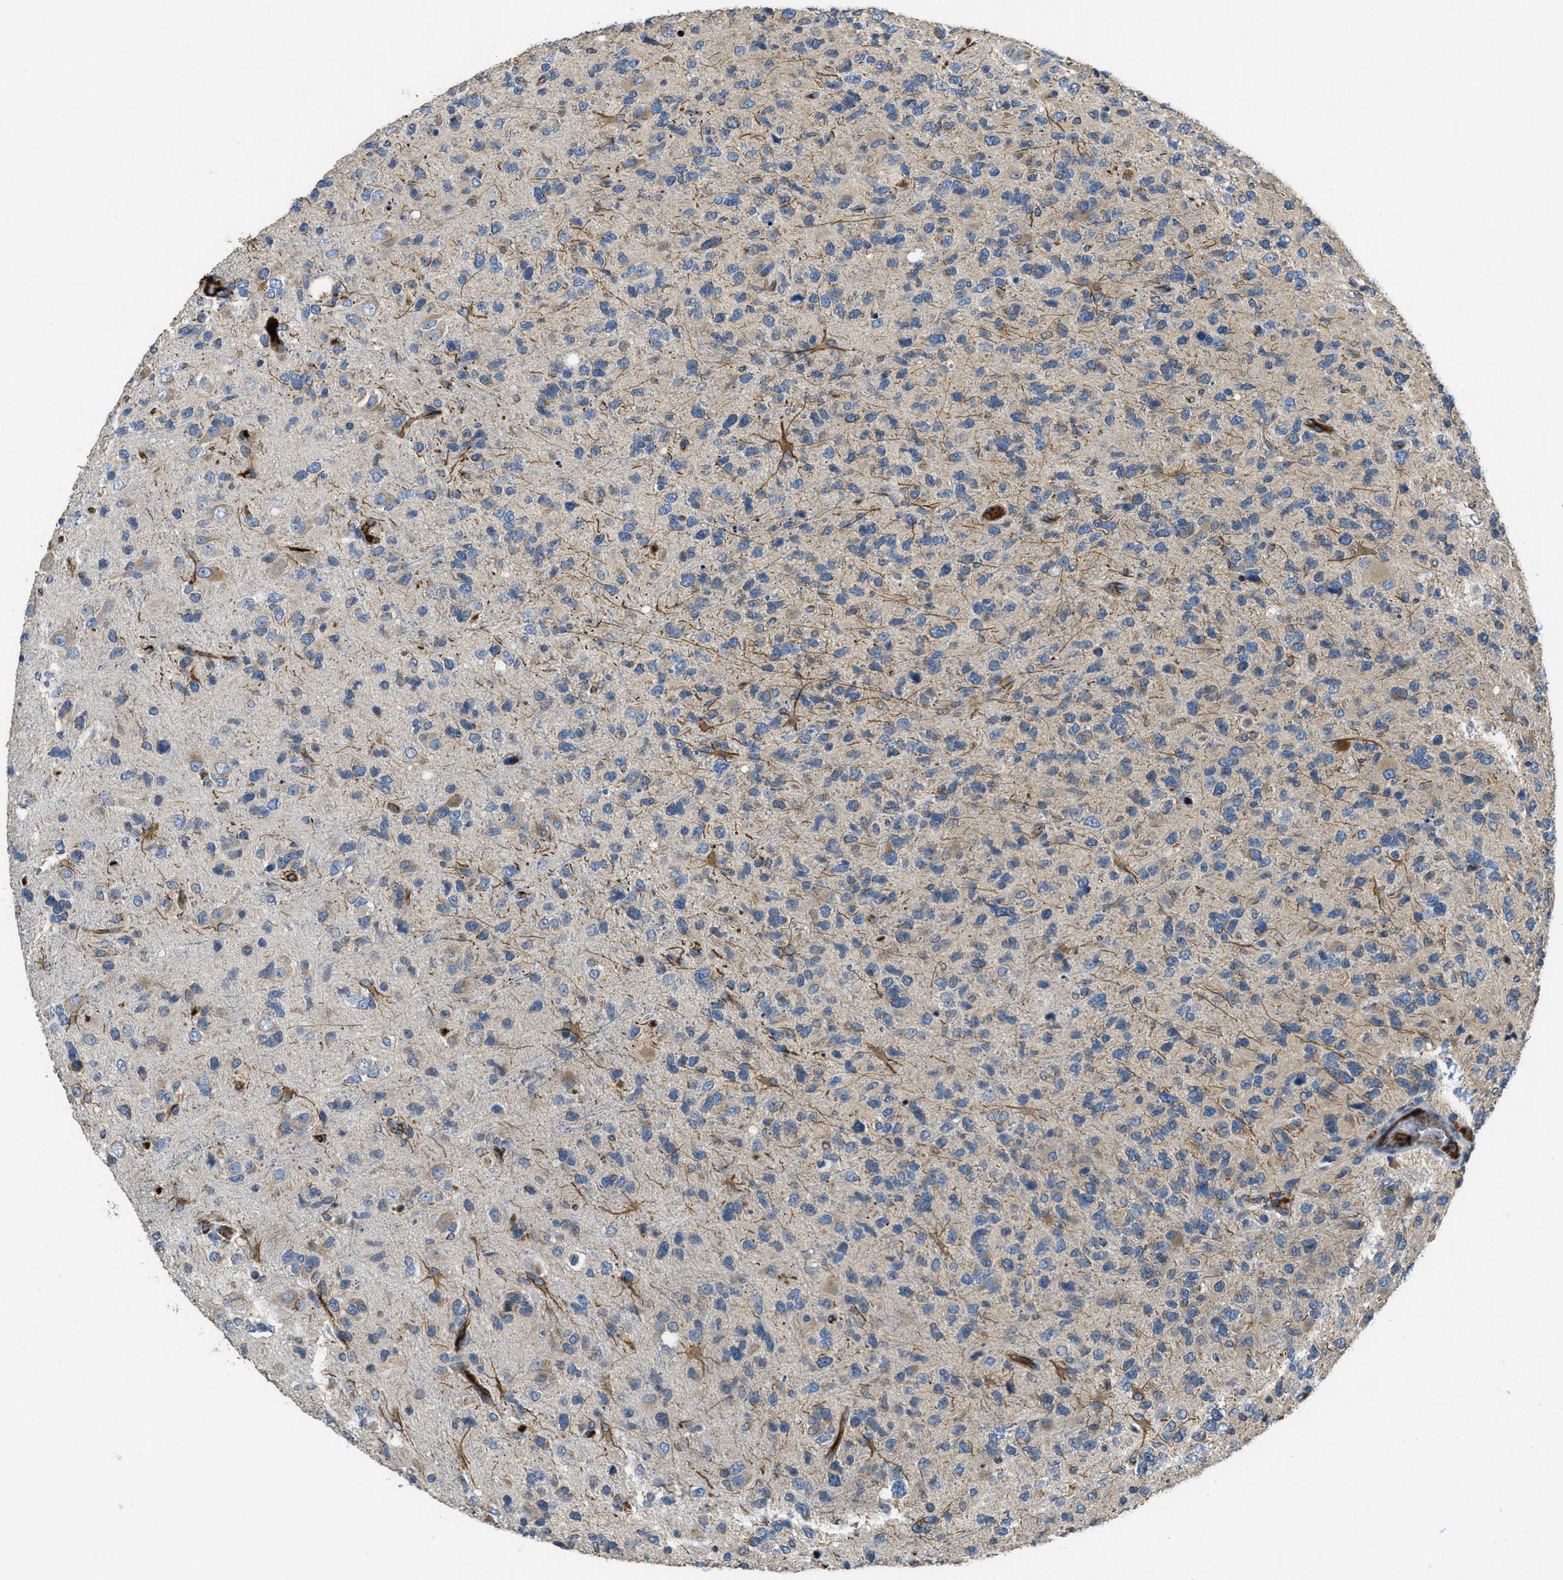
{"staining": {"intensity": "weak", "quantity": "25%-75%", "location": "cytoplasmic/membranous"}, "tissue": "glioma", "cell_type": "Tumor cells", "image_type": "cancer", "snomed": [{"axis": "morphology", "description": "Glioma, malignant, High grade"}, {"axis": "topography", "description": "Brain"}], "caption": "DAB immunohistochemical staining of malignant high-grade glioma demonstrates weak cytoplasmic/membranous protein expression in approximately 25%-75% of tumor cells.", "gene": "MPDU1", "patient": {"sex": "female", "age": 58}}